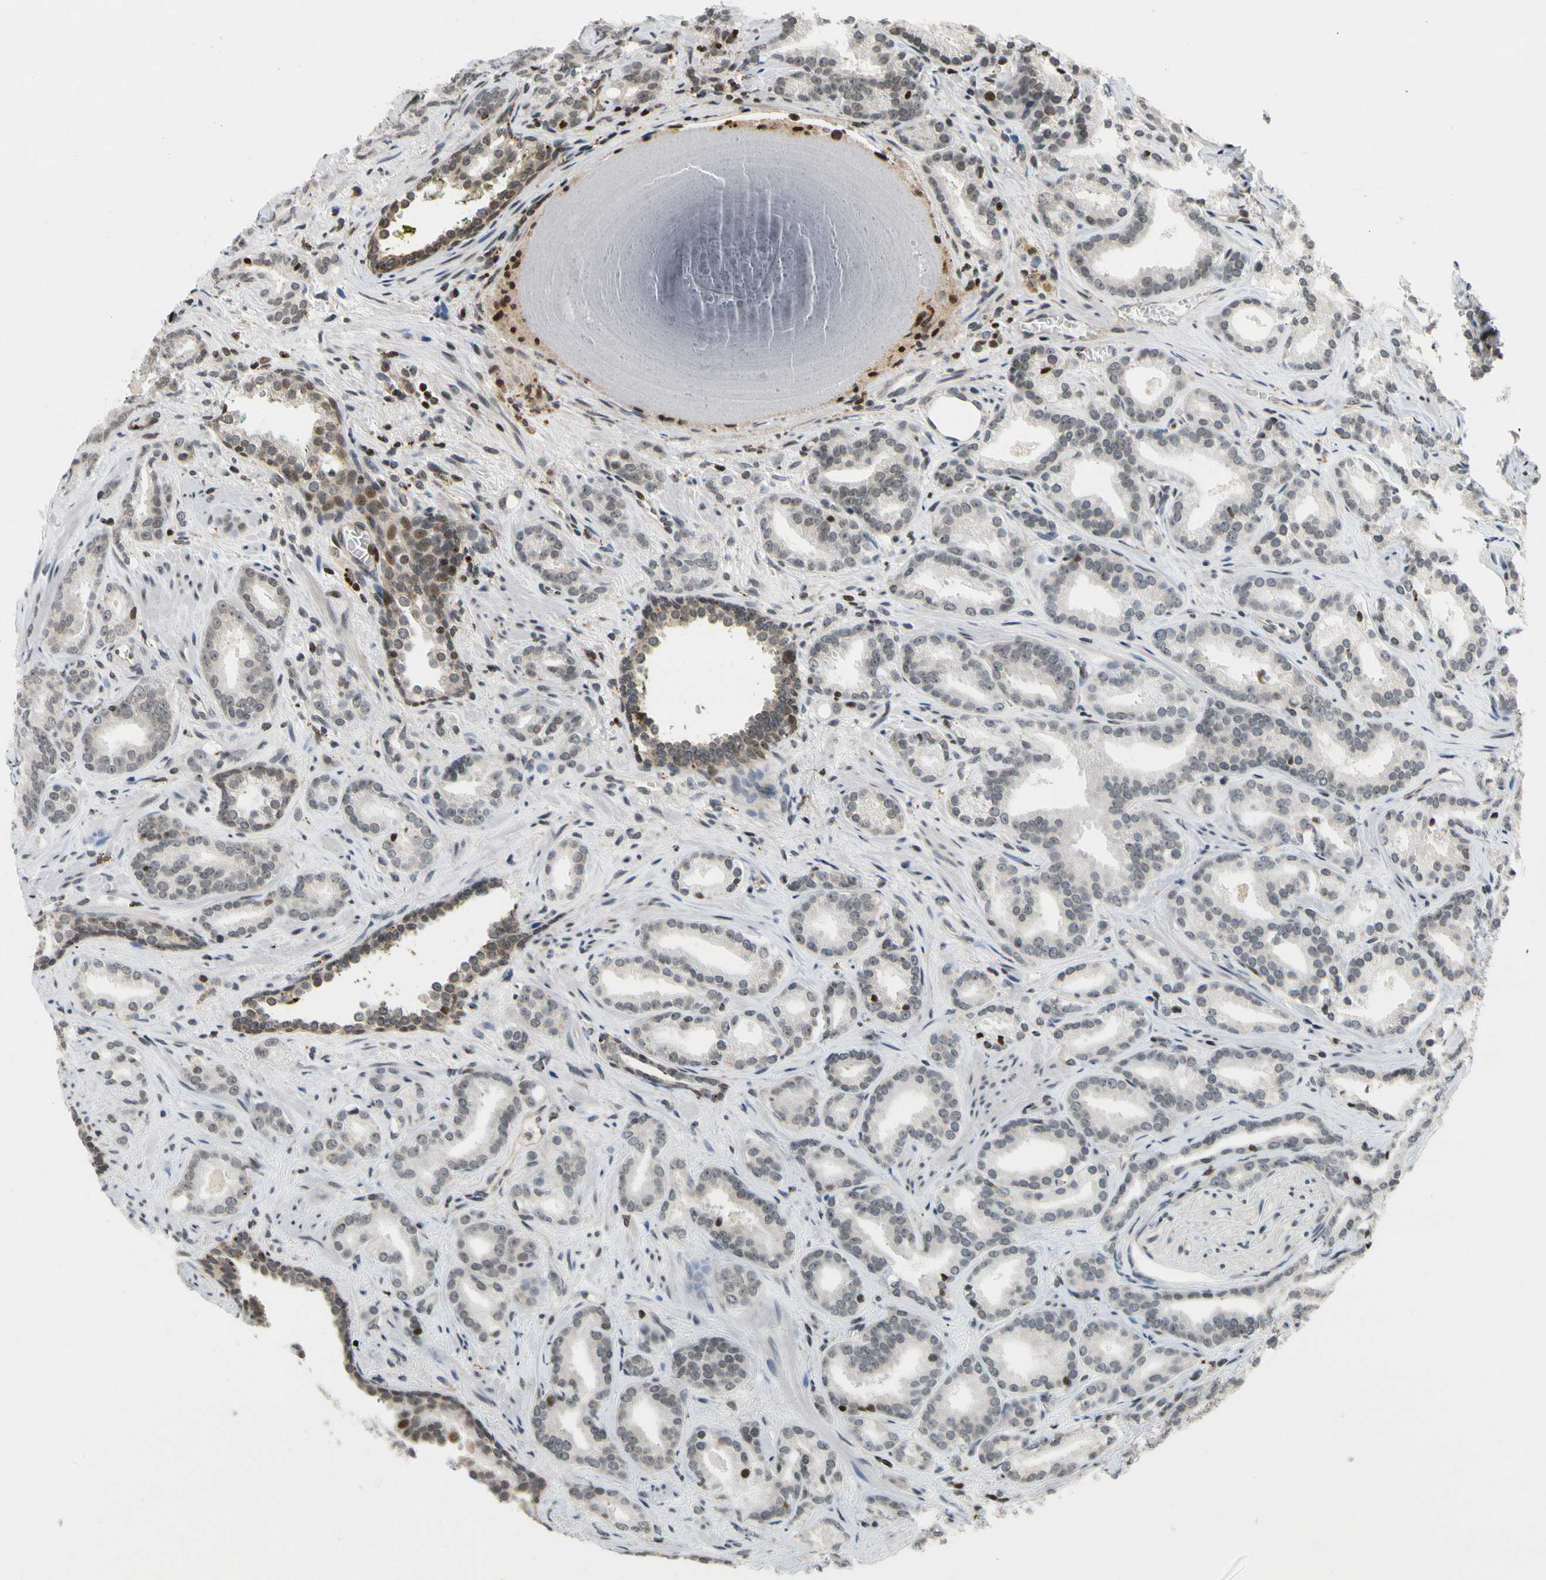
{"staining": {"intensity": "weak", "quantity": "<25%", "location": "nuclear"}, "tissue": "prostate cancer", "cell_type": "Tumor cells", "image_type": "cancer", "snomed": [{"axis": "morphology", "description": "Adenocarcinoma, Low grade"}, {"axis": "topography", "description": "Prostate"}], "caption": "An image of human prostate low-grade adenocarcinoma is negative for staining in tumor cells.", "gene": "CDK7", "patient": {"sex": "male", "age": 63}}